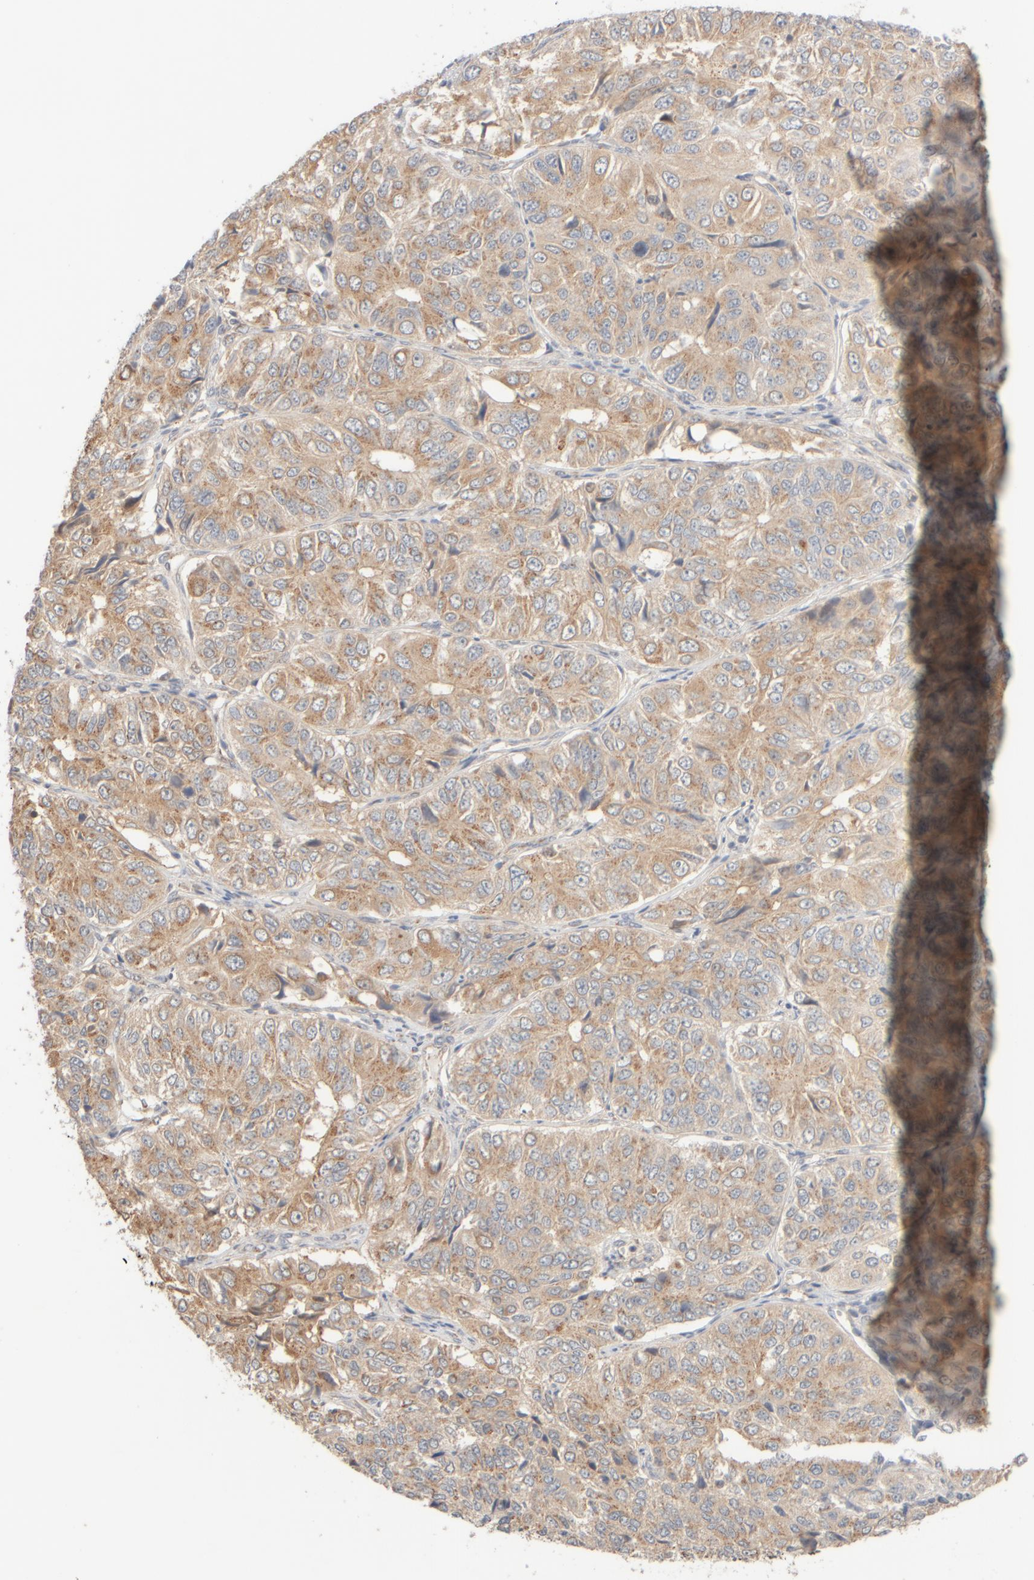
{"staining": {"intensity": "weak", "quantity": ">75%", "location": "cytoplasmic/membranous"}, "tissue": "ovarian cancer", "cell_type": "Tumor cells", "image_type": "cancer", "snomed": [{"axis": "morphology", "description": "Carcinoma, endometroid"}, {"axis": "topography", "description": "Ovary"}], "caption": "This is a histology image of IHC staining of endometroid carcinoma (ovarian), which shows weak expression in the cytoplasmic/membranous of tumor cells.", "gene": "RABEP1", "patient": {"sex": "female", "age": 51}}